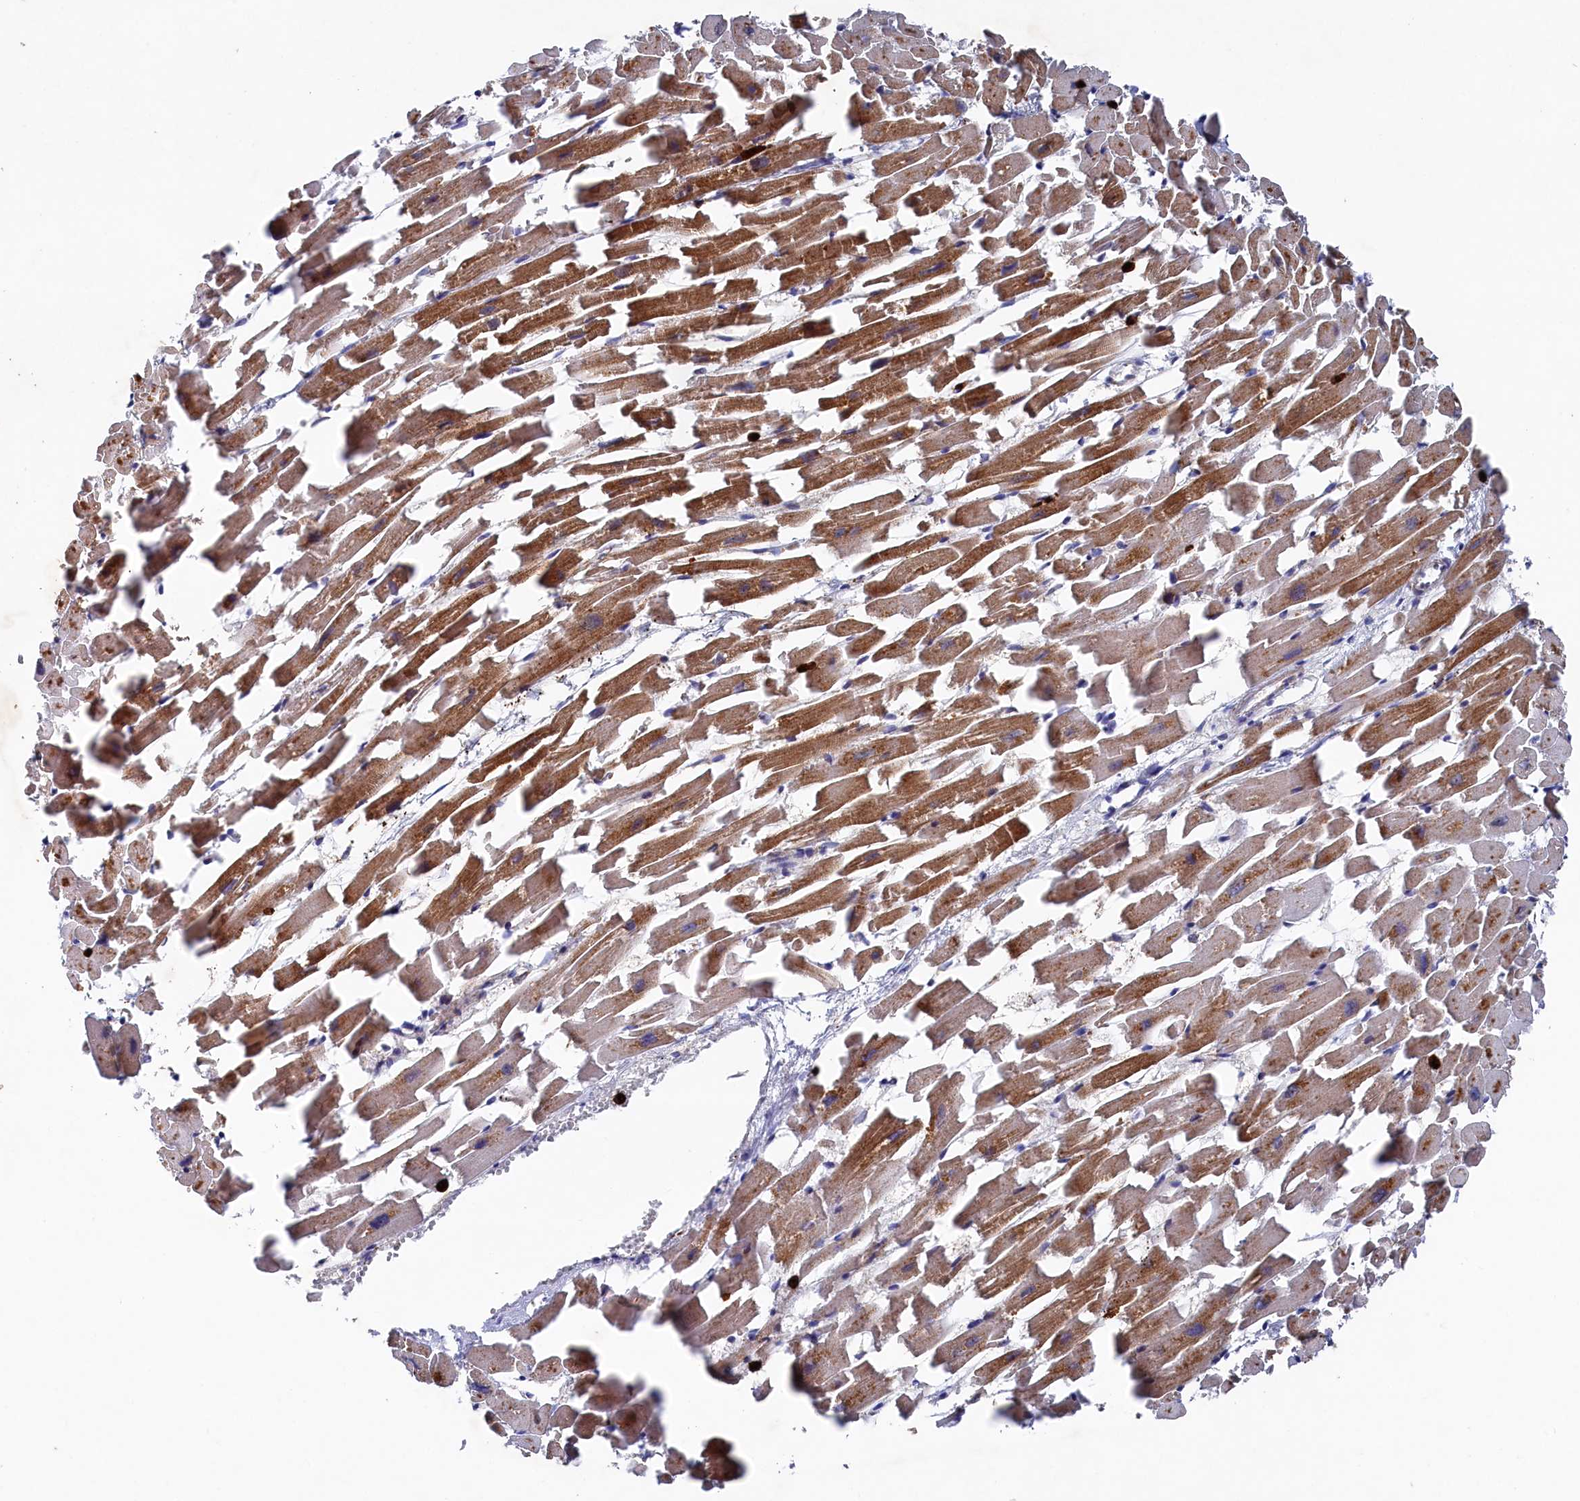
{"staining": {"intensity": "strong", "quantity": ">75%", "location": "cytoplasmic/membranous"}, "tissue": "heart muscle", "cell_type": "Cardiomyocytes", "image_type": "normal", "snomed": [{"axis": "morphology", "description": "Normal tissue, NOS"}, {"axis": "topography", "description": "Heart"}], "caption": "Immunohistochemical staining of unremarkable human heart muscle exhibits >75% levels of strong cytoplasmic/membranous protein staining in about >75% of cardiomyocytes.", "gene": "CHCHD1", "patient": {"sex": "female", "age": 64}}